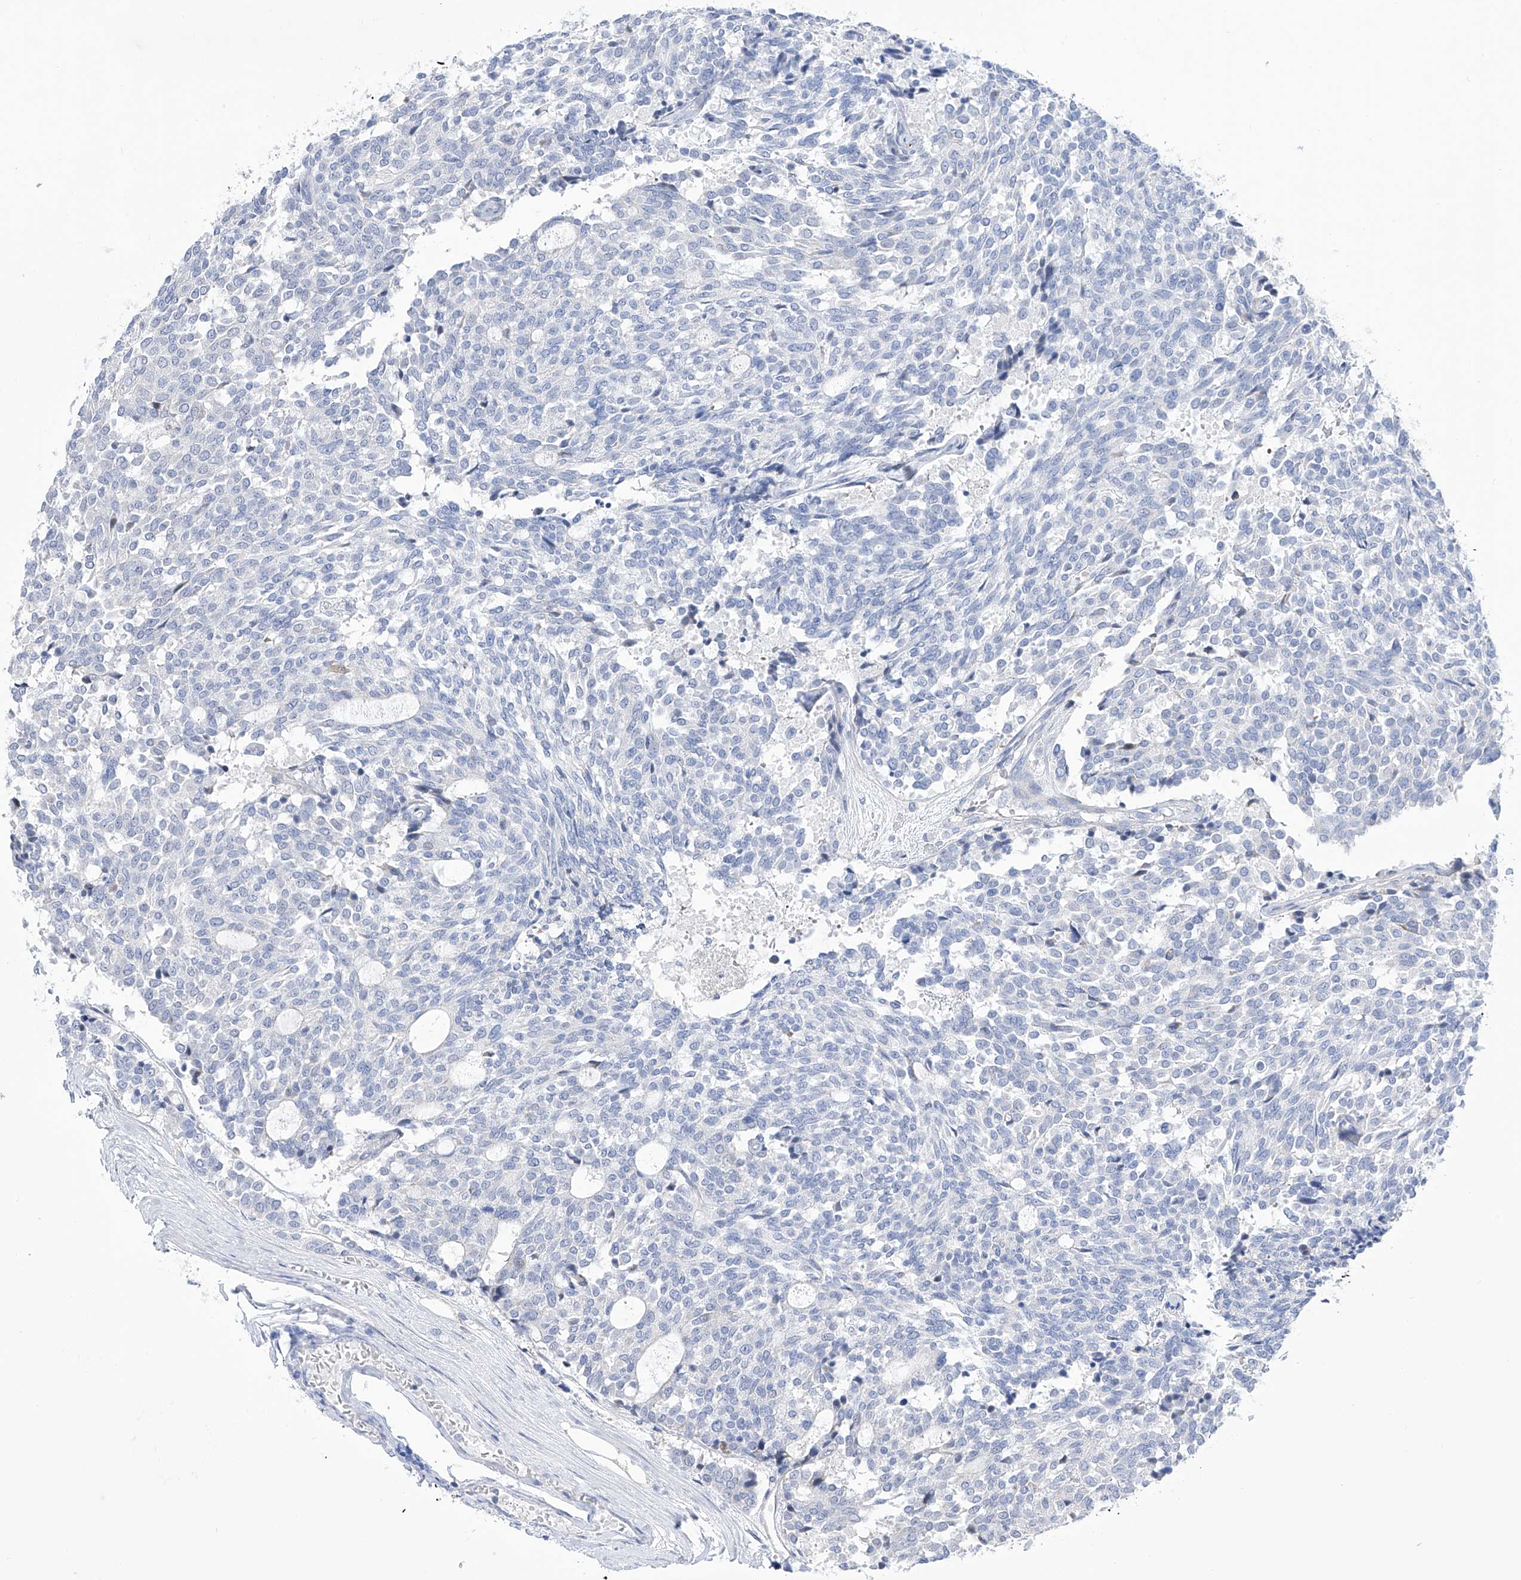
{"staining": {"intensity": "negative", "quantity": "none", "location": "none"}, "tissue": "carcinoid", "cell_type": "Tumor cells", "image_type": "cancer", "snomed": [{"axis": "morphology", "description": "Carcinoid, malignant, NOS"}, {"axis": "topography", "description": "Pancreas"}], "caption": "Immunohistochemistry (IHC) of human carcinoid shows no staining in tumor cells.", "gene": "C1orf87", "patient": {"sex": "female", "age": 54}}